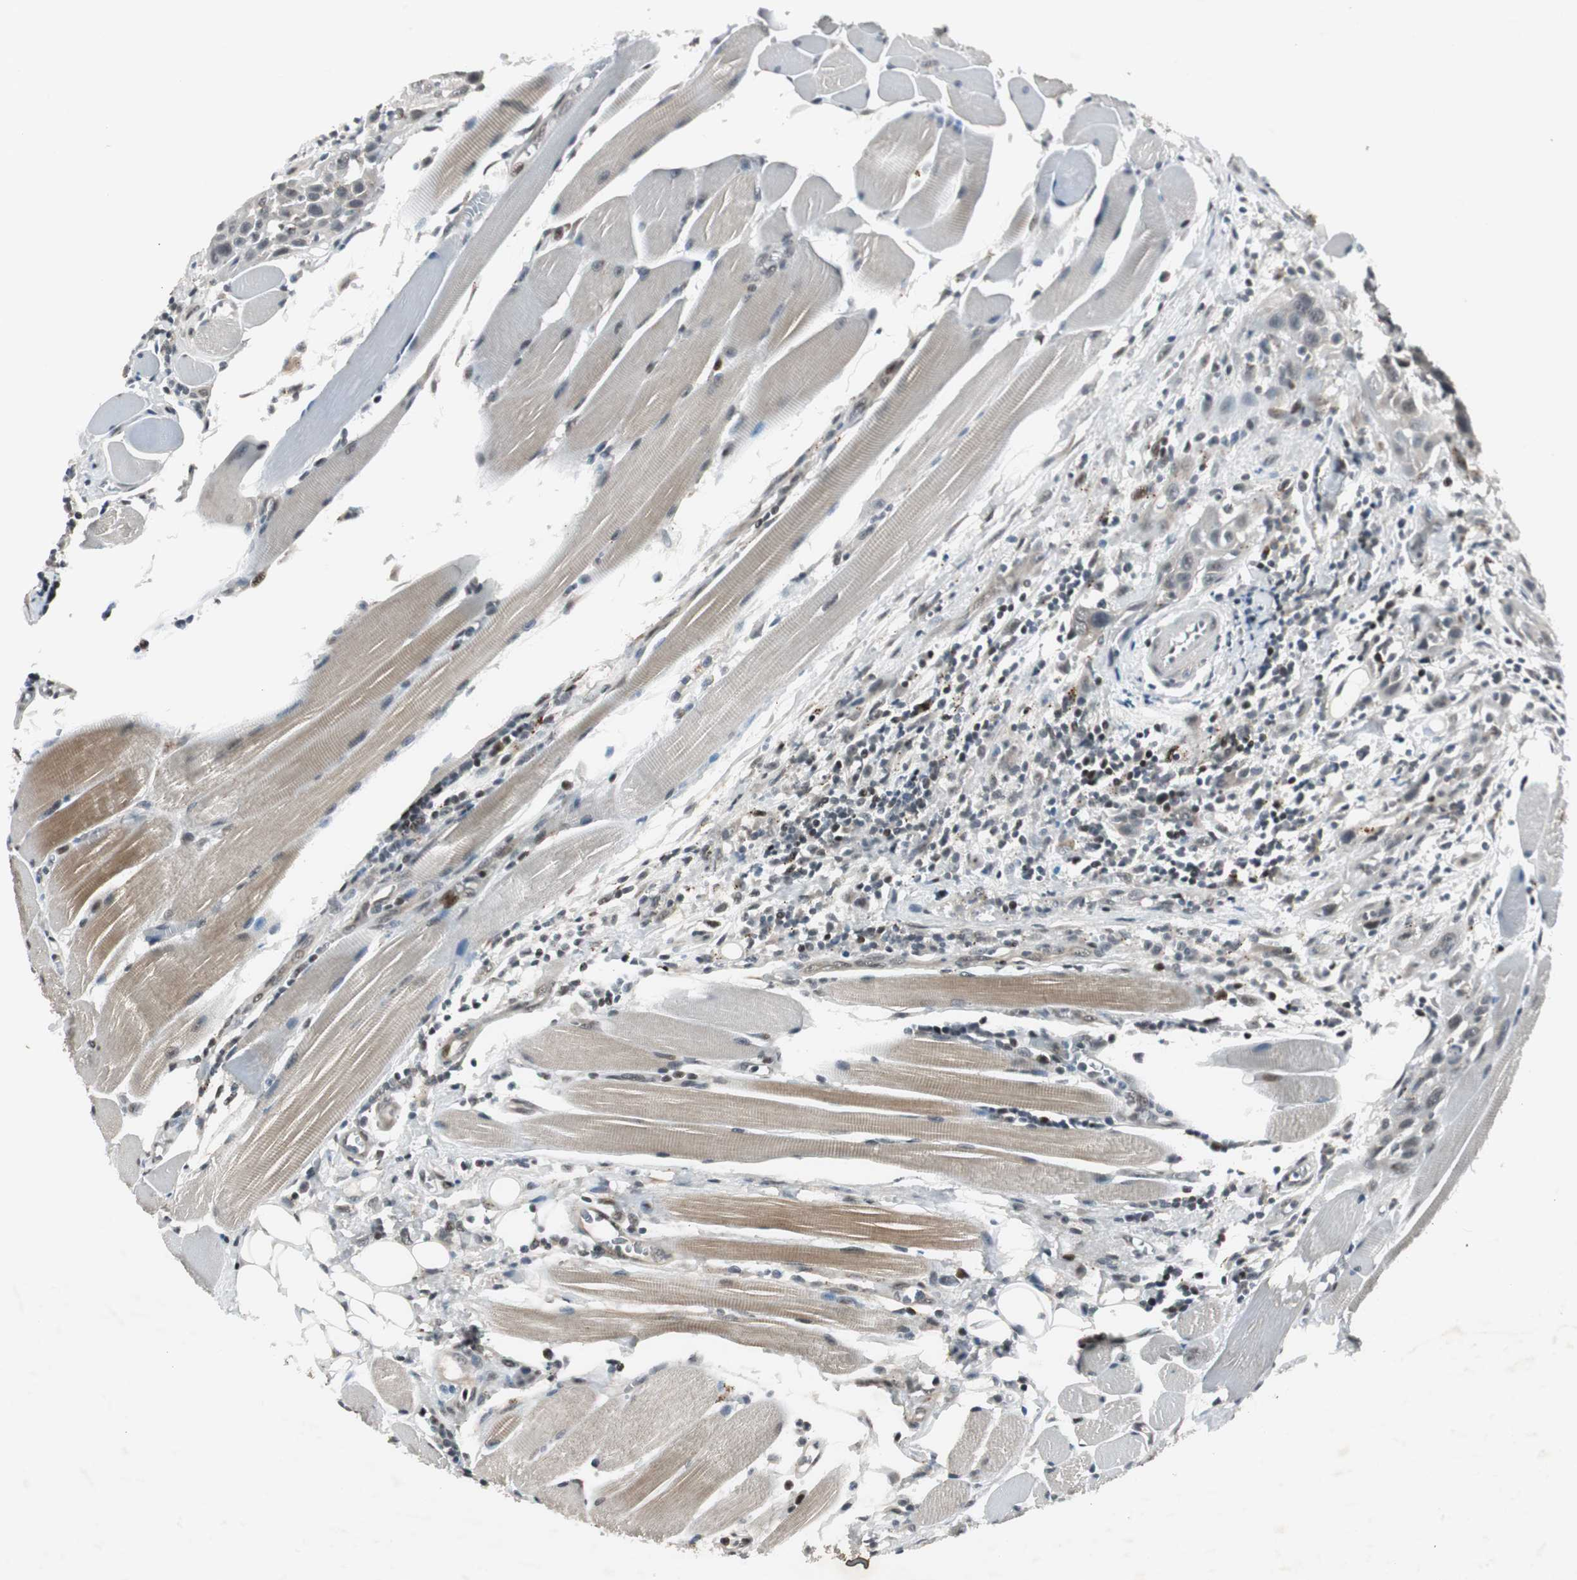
{"staining": {"intensity": "negative", "quantity": "none", "location": "none"}, "tissue": "head and neck cancer", "cell_type": "Tumor cells", "image_type": "cancer", "snomed": [{"axis": "morphology", "description": "Squamous cell carcinoma, NOS"}, {"axis": "topography", "description": "Oral tissue"}, {"axis": "topography", "description": "Head-Neck"}], "caption": "IHC histopathology image of neoplastic tissue: human head and neck cancer (squamous cell carcinoma) stained with DAB (3,3'-diaminobenzidine) demonstrates no significant protein expression in tumor cells.", "gene": "BOLA1", "patient": {"sex": "female", "age": 50}}